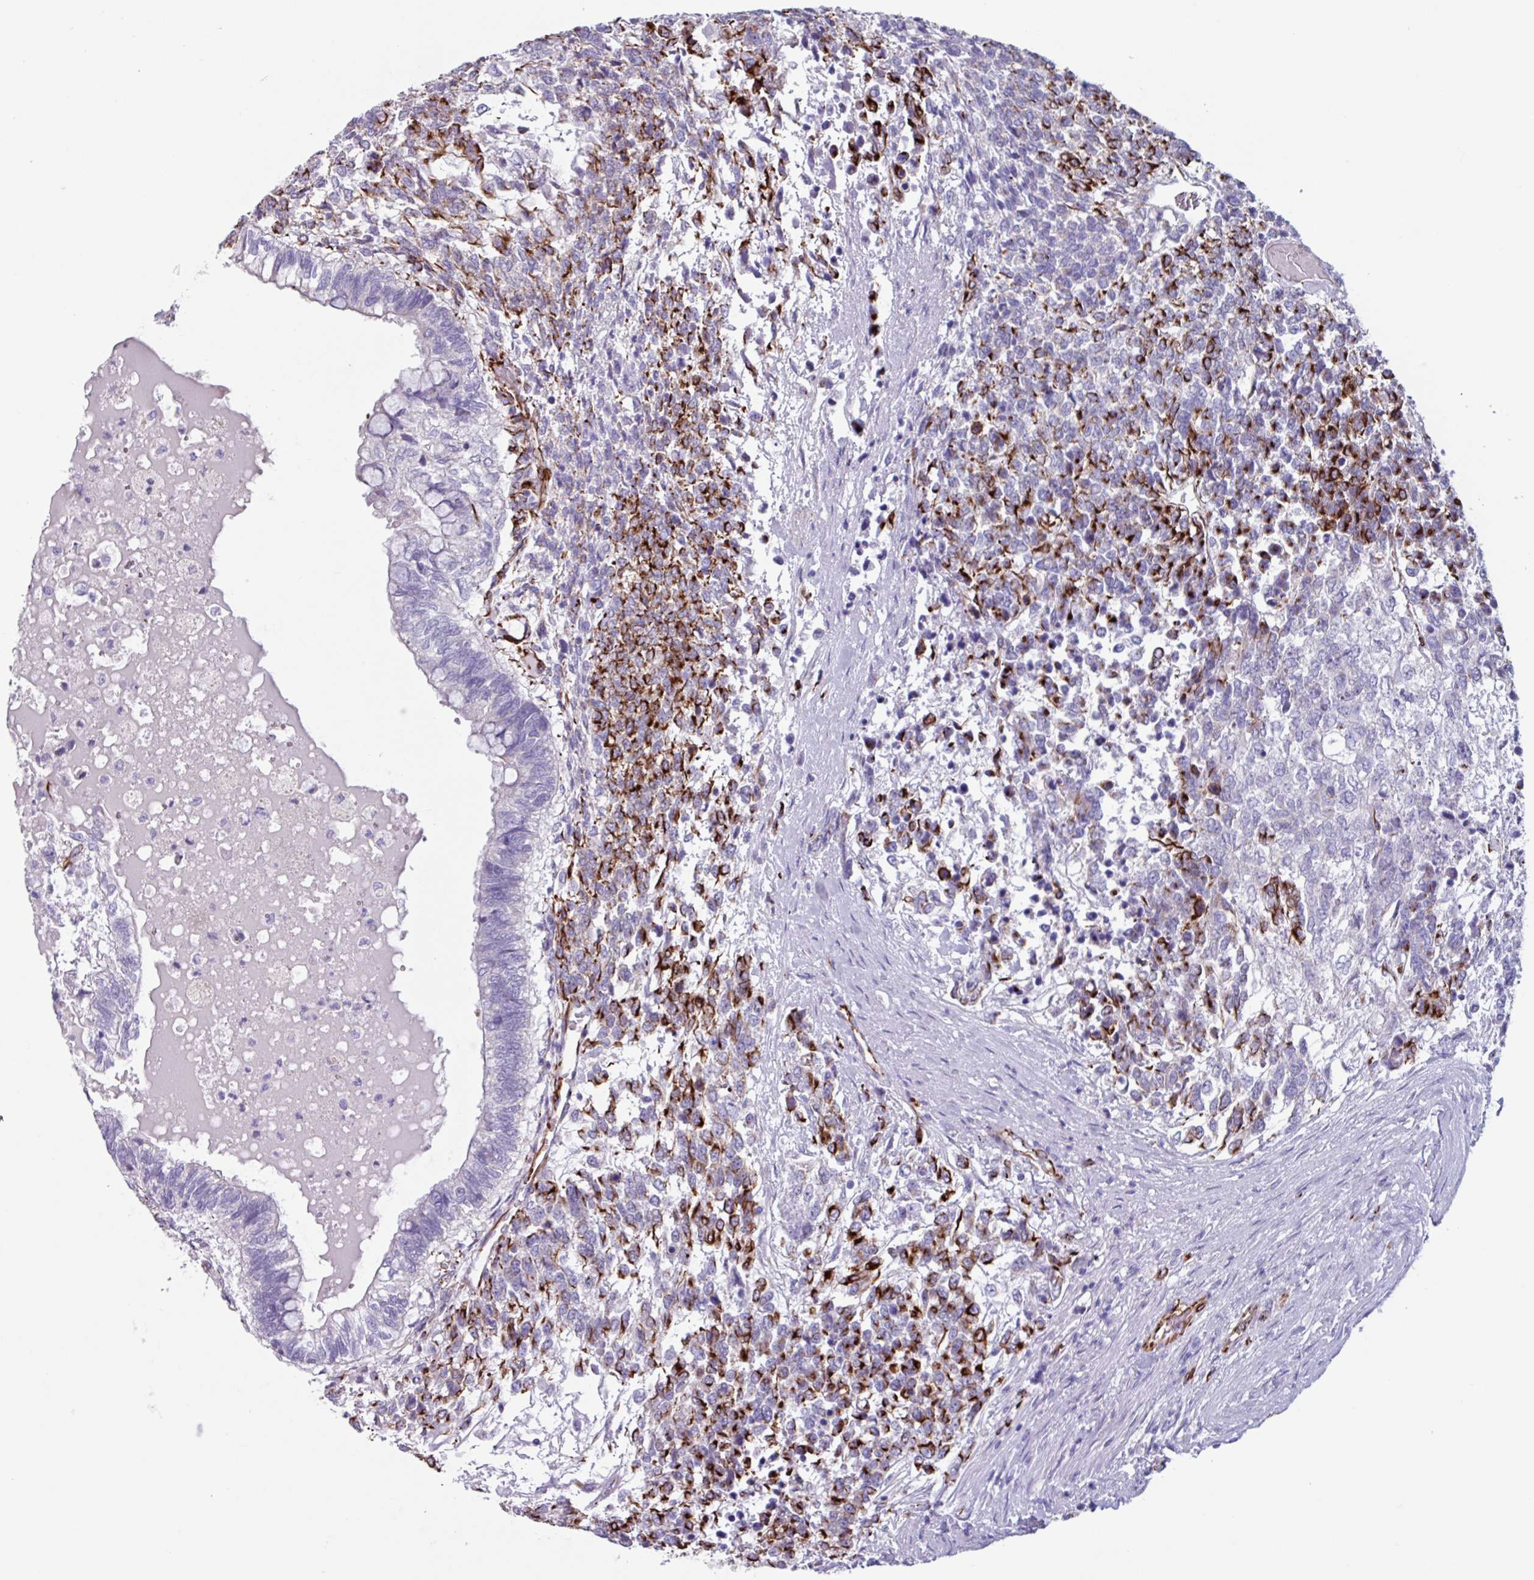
{"staining": {"intensity": "negative", "quantity": "none", "location": "none"}, "tissue": "testis cancer", "cell_type": "Tumor cells", "image_type": "cancer", "snomed": [{"axis": "morphology", "description": "Carcinoma, Embryonal, NOS"}, {"axis": "topography", "description": "Testis"}], "caption": "This is an immunohistochemistry (IHC) photomicrograph of embryonal carcinoma (testis). There is no staining in tumor cells.", "gene": "BTD", "patient": {"sex": "male", "age": 23}}